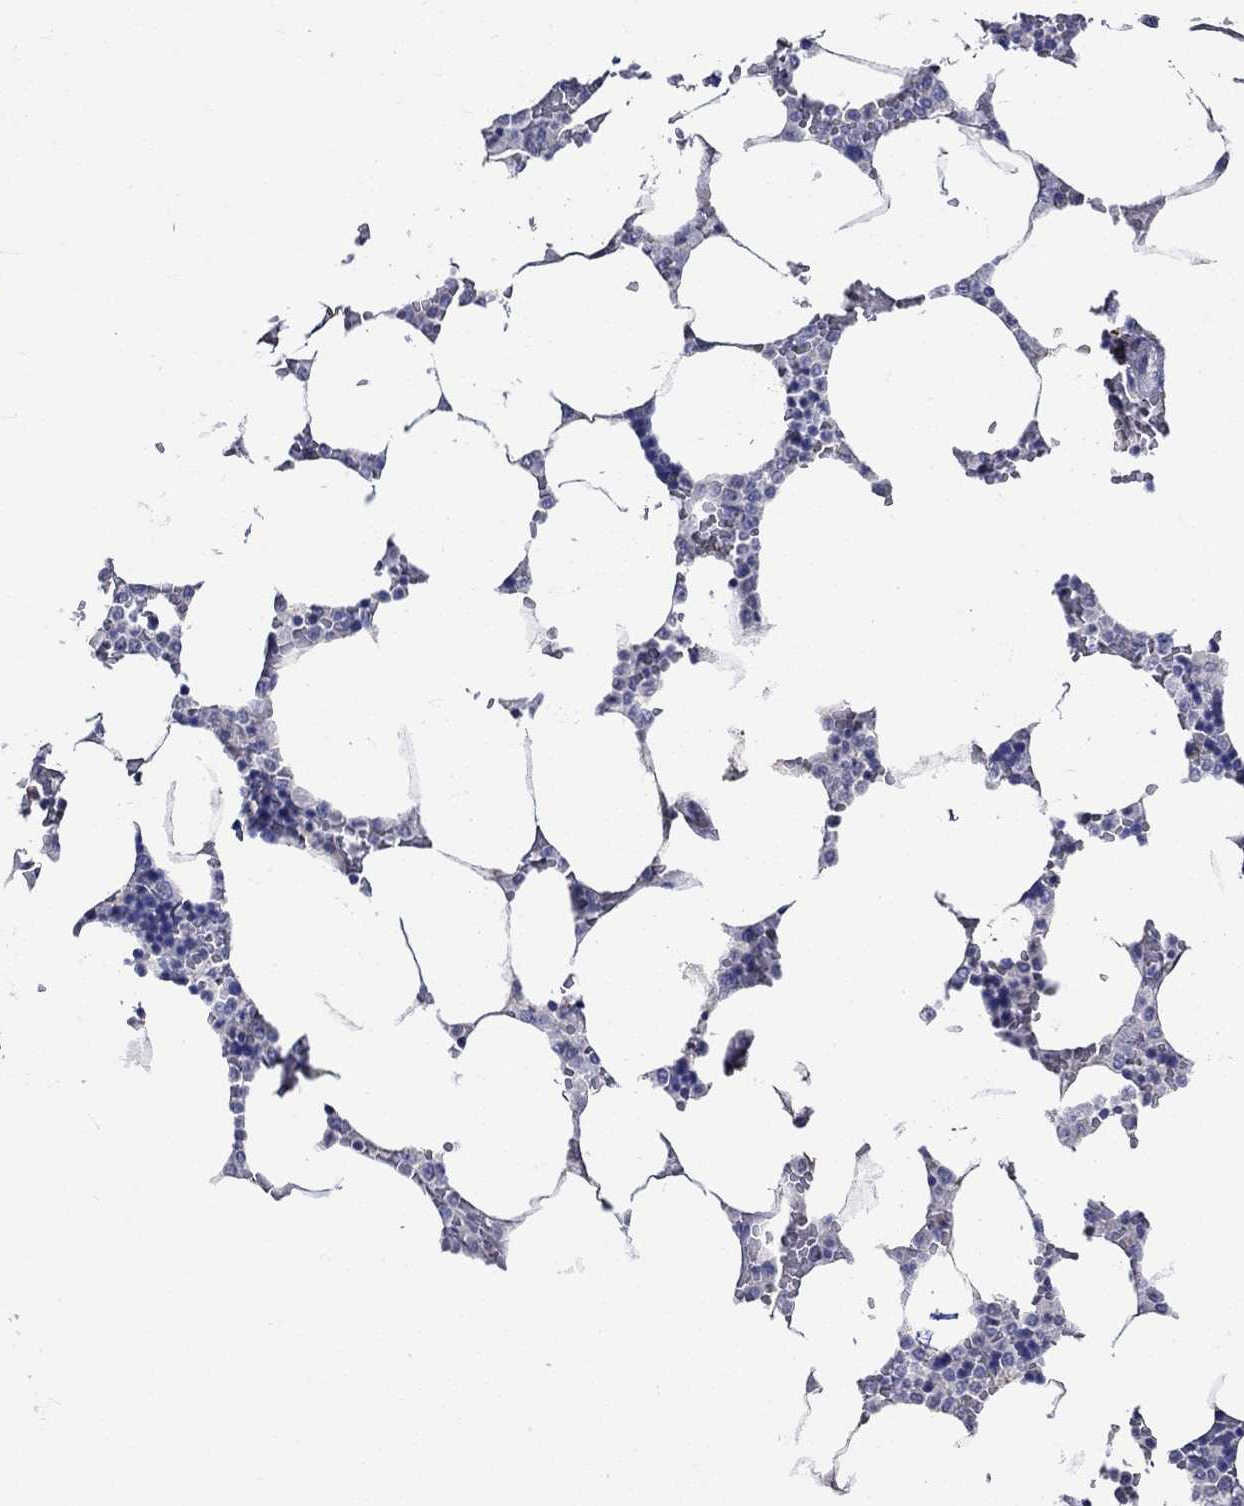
{"staining": {"intensity": "negative", "quantity": "none", "location": "none"}, "tissue": "bone marrow", "cell_type": "Hematopoietic cells", "image_type": "normal", "snomed": [{"axis": "morphology", "description": "Normal tissue, NOS"}, {"axis": "topography", "description": "Bone marrow"}], "caption": "IHC image of unremarkable bone marrow: bone marrow stained with DAB (3,3'-diaminobenzidine) exhibits no significant protein positivity in hematopoietic cells.", "gene": "CRYAB", "patient": {"sex": "male", "age": 63}}